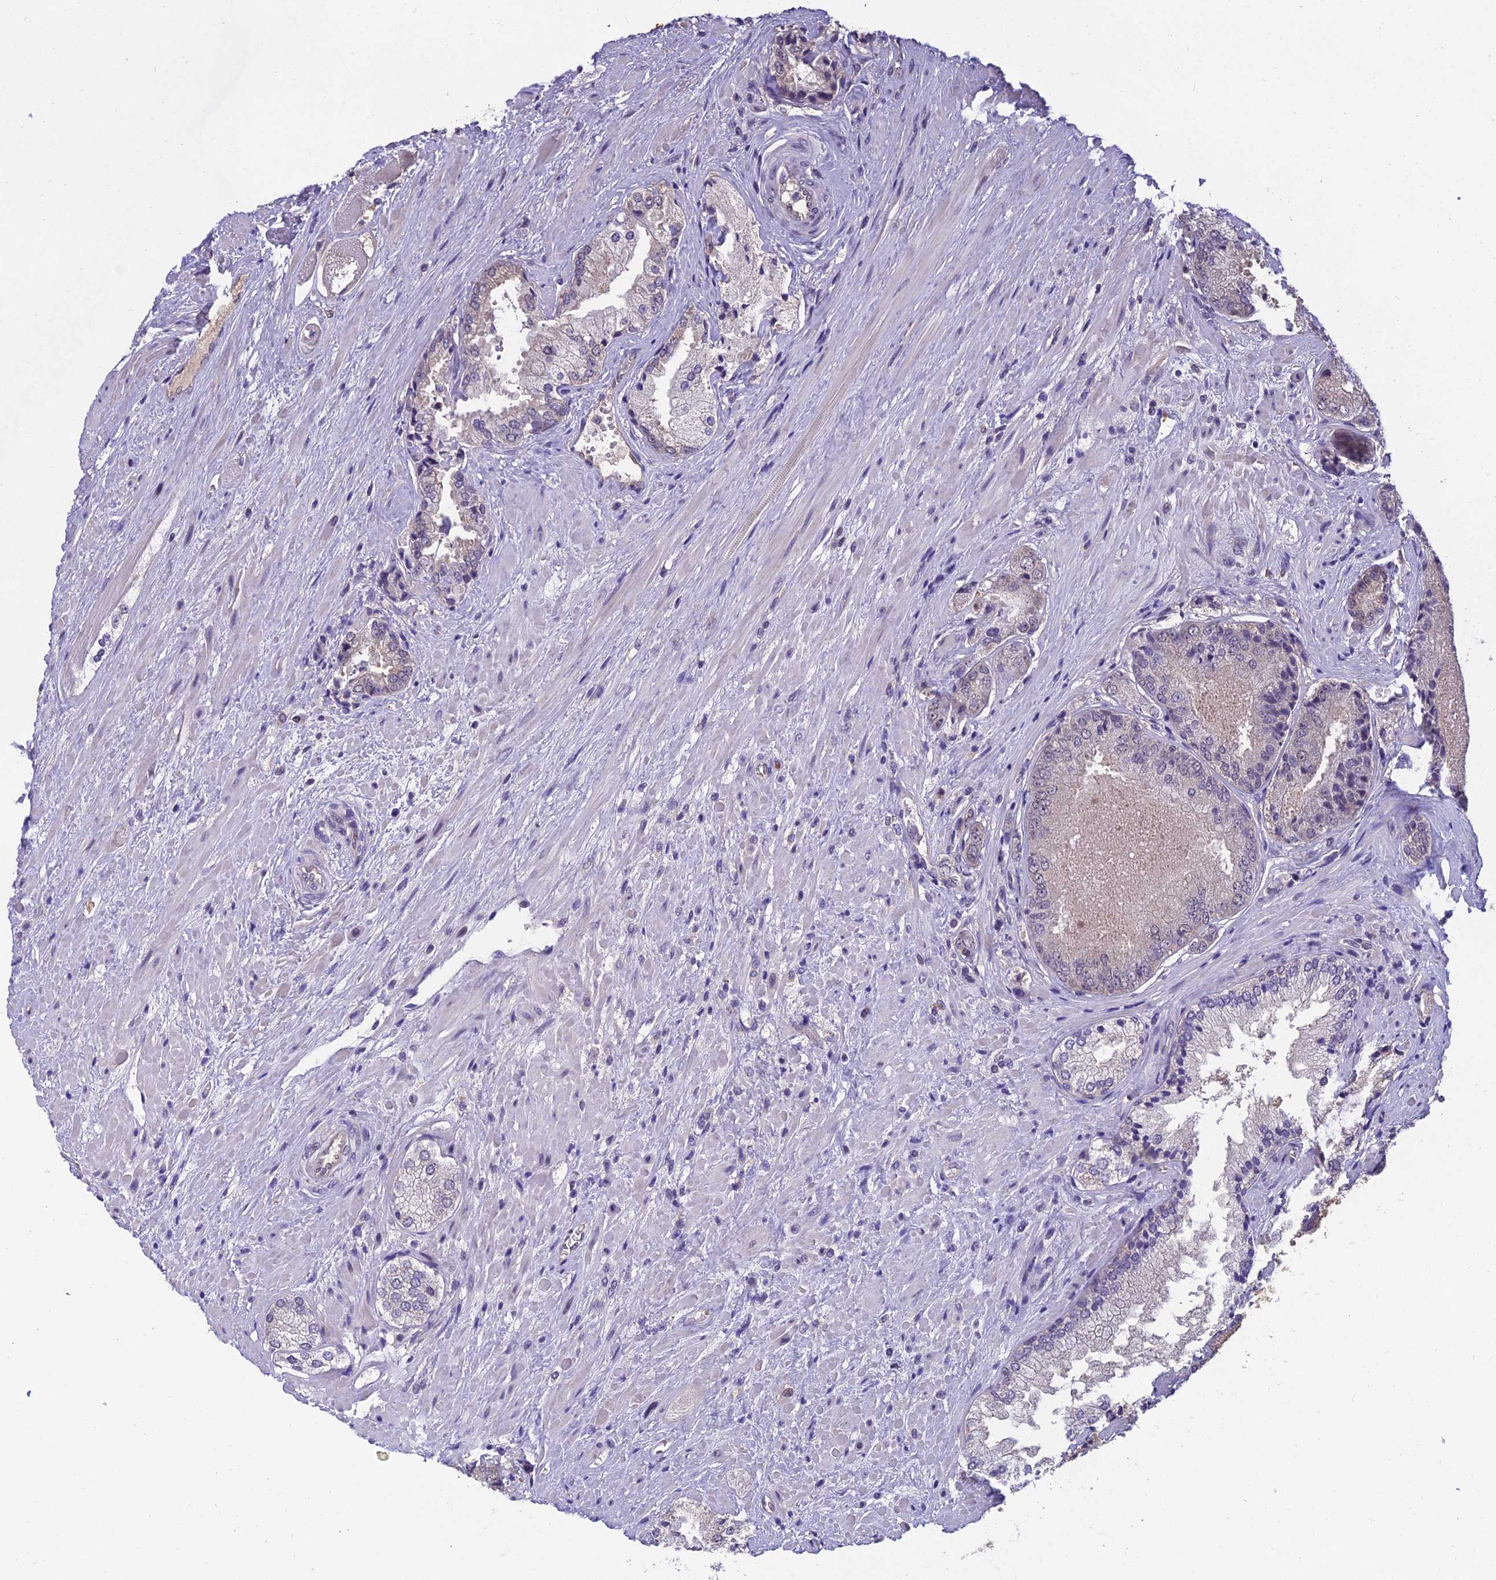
{"staining": {"intensity": "negative", "quantity": "none", "location": "none"}, "tissue": "prostate cancer", "cell_type": "Tumor cells", "image_type": "cancer", "snomed": [{"axis": "morphology", "description": "Adenocarcinoma, High grade"}, {"axis": "topography", "description": "Prostate"}], "caption": "Protein analysis of prostate high-grade adenocarcinoma exhibits no significant staining in tumor cells. The staining is performed using DAB (3,3'-diaminobenzidine) brown chromogen with nuclei counter-stained in using hematoxylin.", "gene": "GRWD1", "patient": {"sex": "male", "age": 71}}